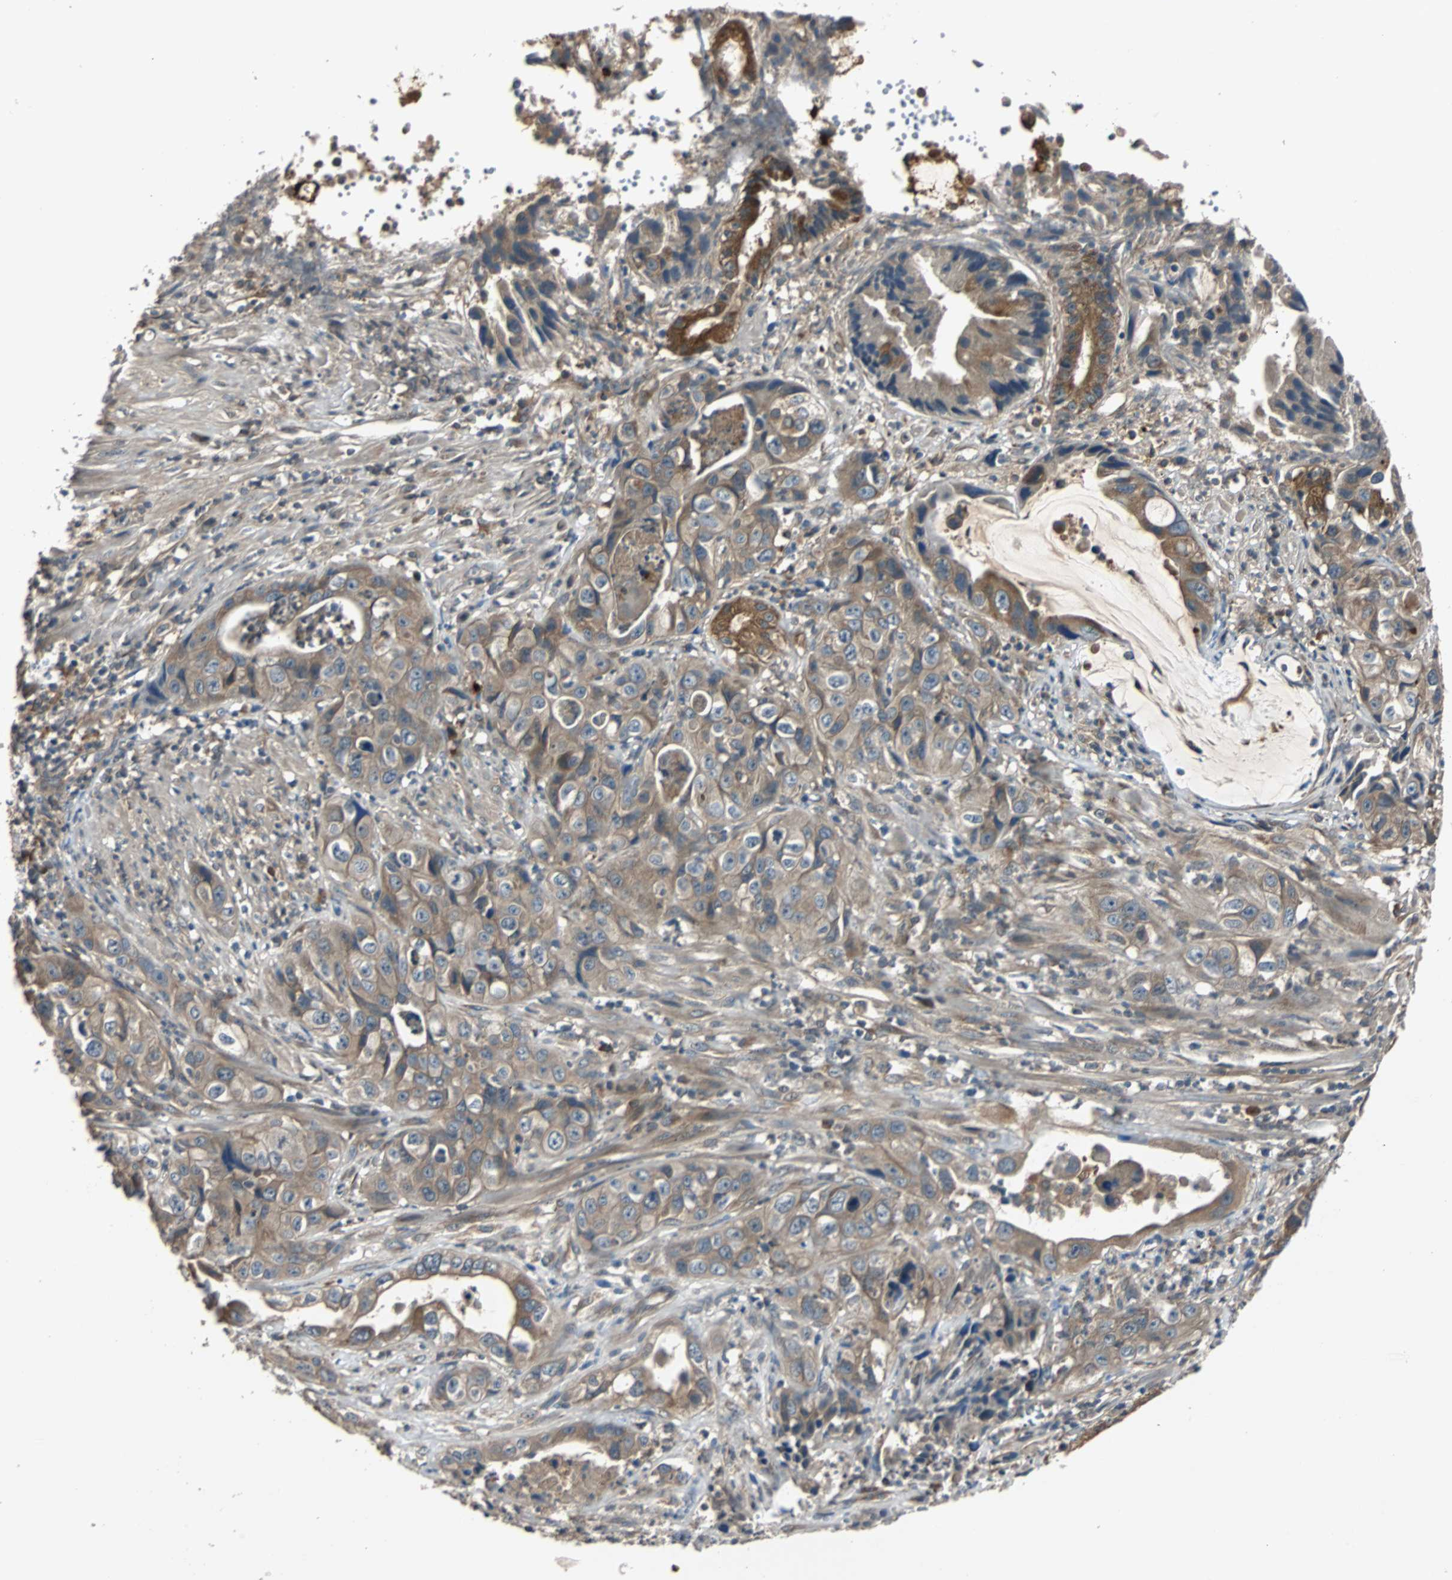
{"staining": {"intensity": "moderate", "quantity": ">75%", "location": "cytoplasmic/membranous"}, "tissue": "liver cancer", "cell_type": "Tumor cells", "image_type": "cancer", "snomed": [{"axis": "morphology", "description": "Cholangiocarcinoma"}, {"axis": "topography", "description": "Liver"}], "caption": "IHC photomicrograph of liver cancer (cholangiocarcinoma) stained for a protein (brown), which reveals medium levels of moderate cytoplasmic/membranous expression in about >75% of tumor cells.", "gene": "ARF1", "patient": {"sex": "female", "age": 61}}